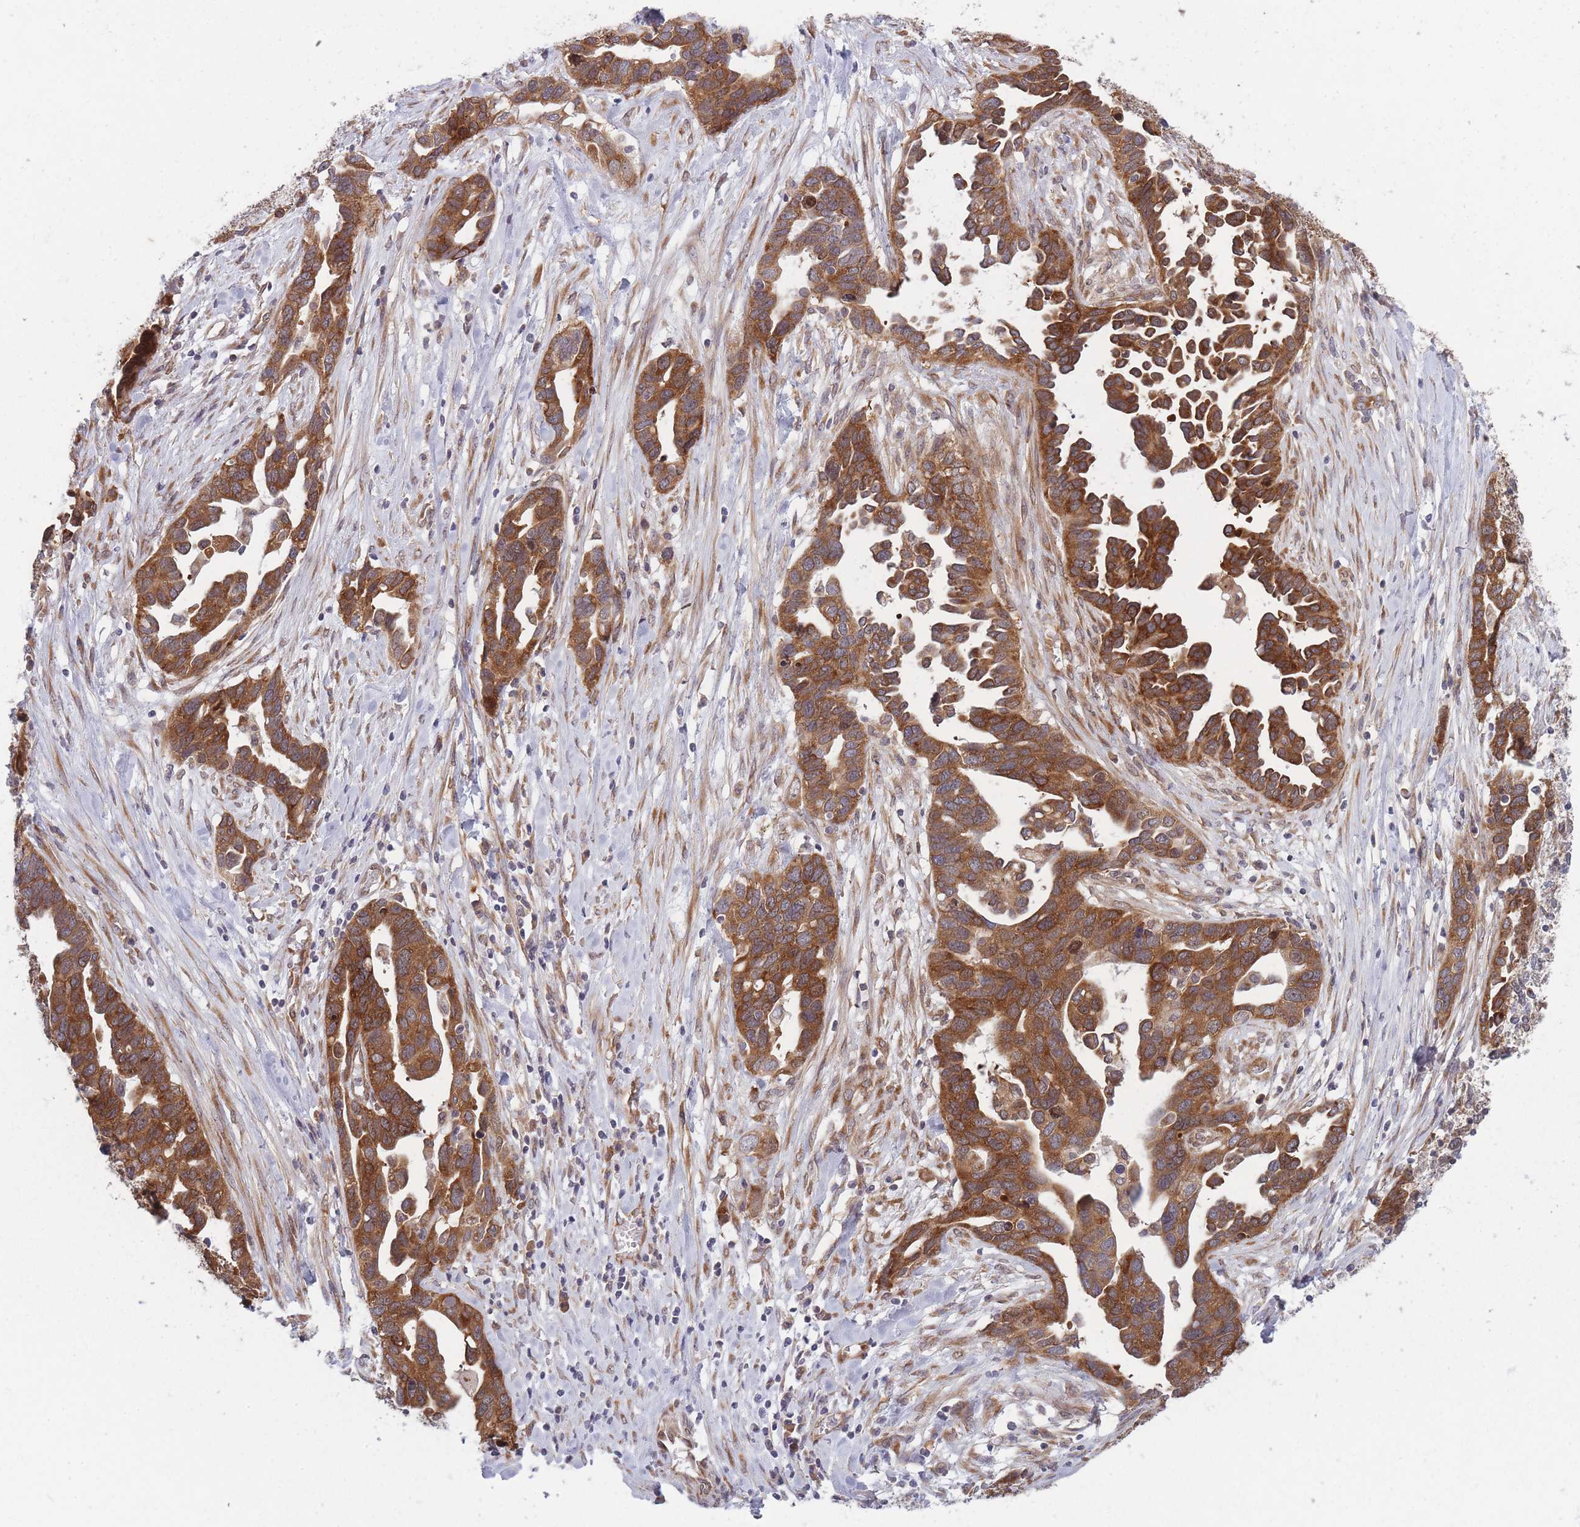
{"staining": {"intensity": "strong", "quantity": ">75%", "location": "cytoplasmic/membranous"}, "tissue": "ovarian cancer", "cell_type": "Tumor cells", "image_type": "cancer", "snomed": [{"axis": "morphology", "description": "Cystadenocarcinoma, serous, NOS"}, {"axis": "topography", "description": "Ovary"}], "caption": "Protein analysis of ovarian serous cystadenocarcinoma tissue reveals strong cytoplasmic/membranous positivity in about >75% of tumor cells. The staining was performed using DAB (3,3'-diaminobenzidine), with brown indicating positive protein expression. Nuclei are stained blue with hematoxylin.", "gene": "CCDC124", "patient": {"sex": "female", "age": 54}}